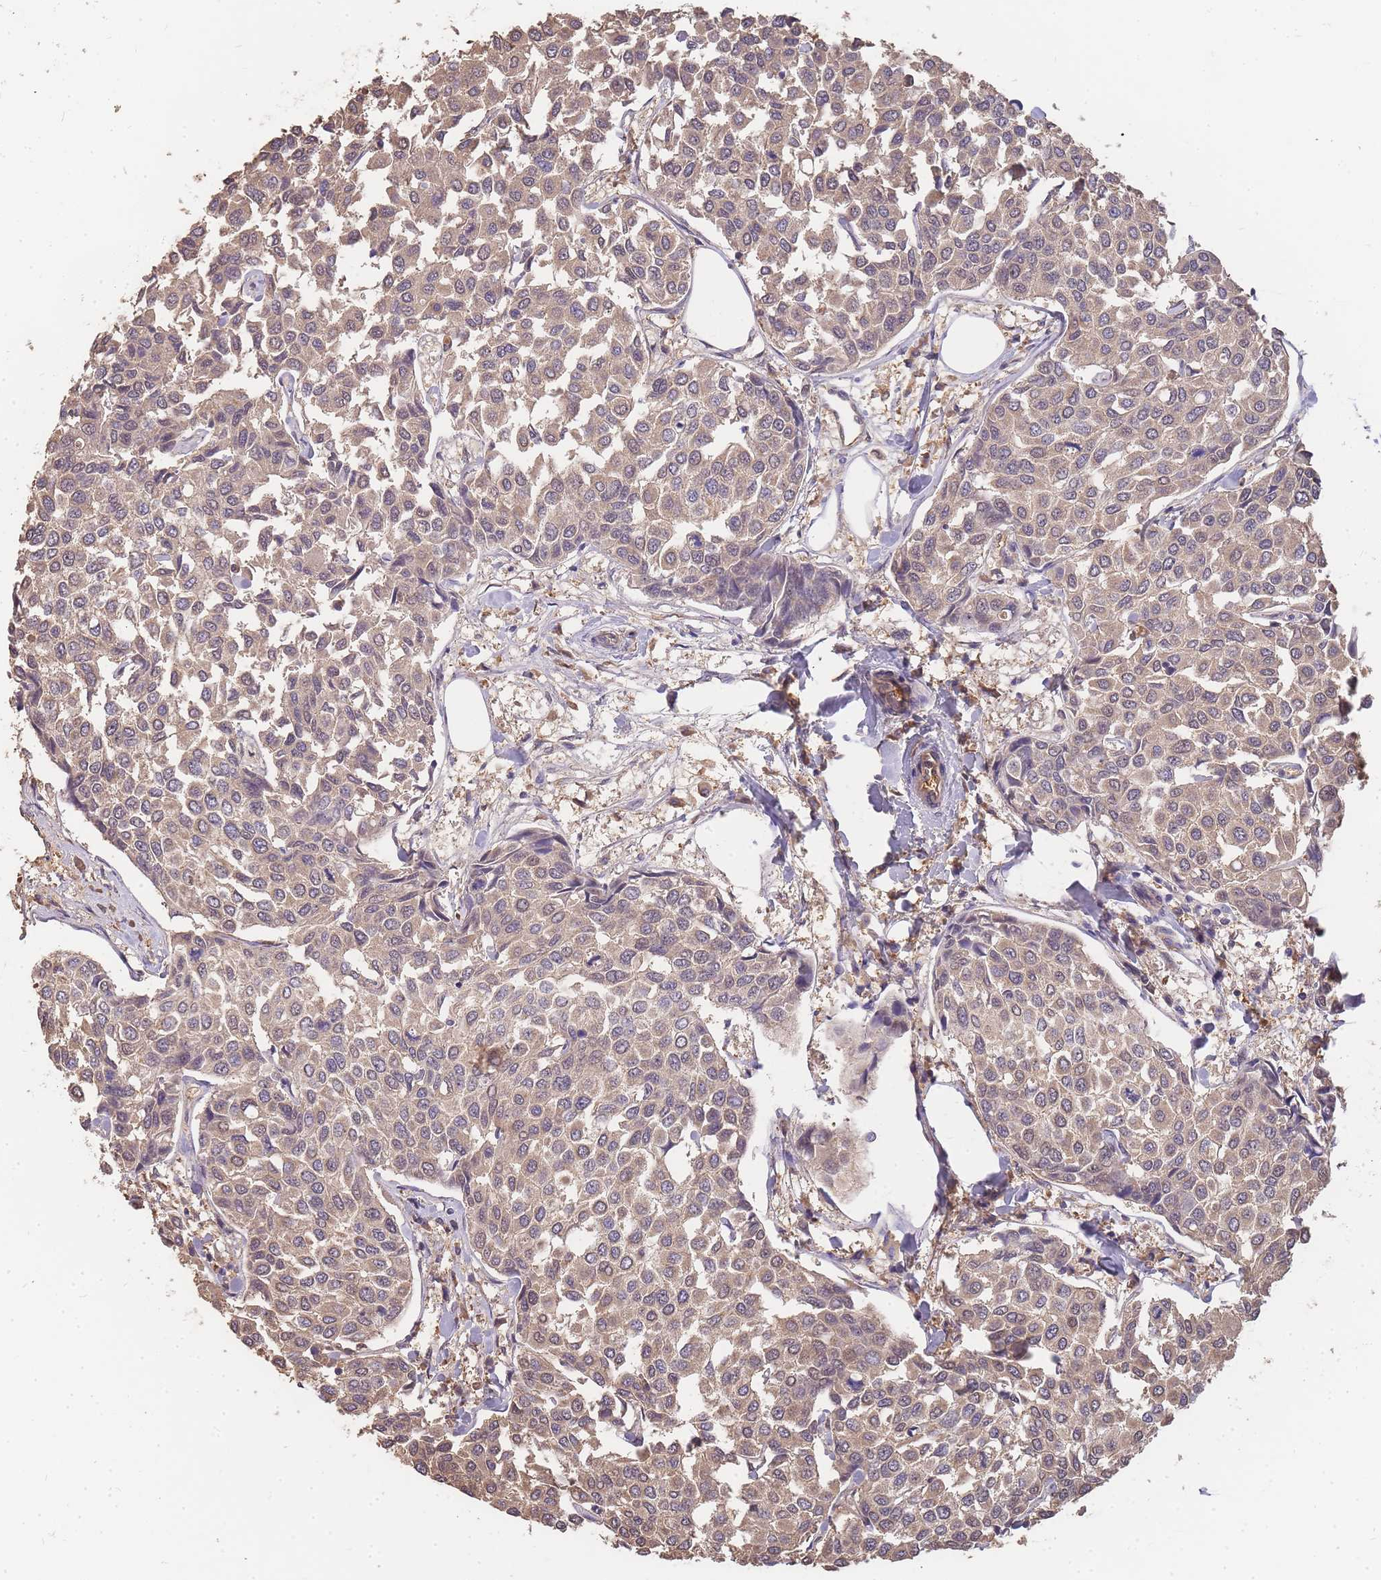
{"staining": {"intensity": "moderate", "quantity": ">75%", "location": "cytoplasmic/membranous,nuclear"}, "tissue": "breast cancer", "cell_type": "Tumor cells", "image_type": "cancer", "snomed": [{"axis": "morphology", "description": "Duct carcinoma"}, {"axis": "topography", "description": "Breast"}], "caption": "Approximately >75% of tumor cells in human breast cancer (infiltrating ductal carcinoma) reveal moderate cytoplasmic/membranous and nuclear protein positivity as visualized by brown immunohistochemical staining.", "gene": "CDKN2AIPNL", "patient": {"sex": "female", "age": 55}}